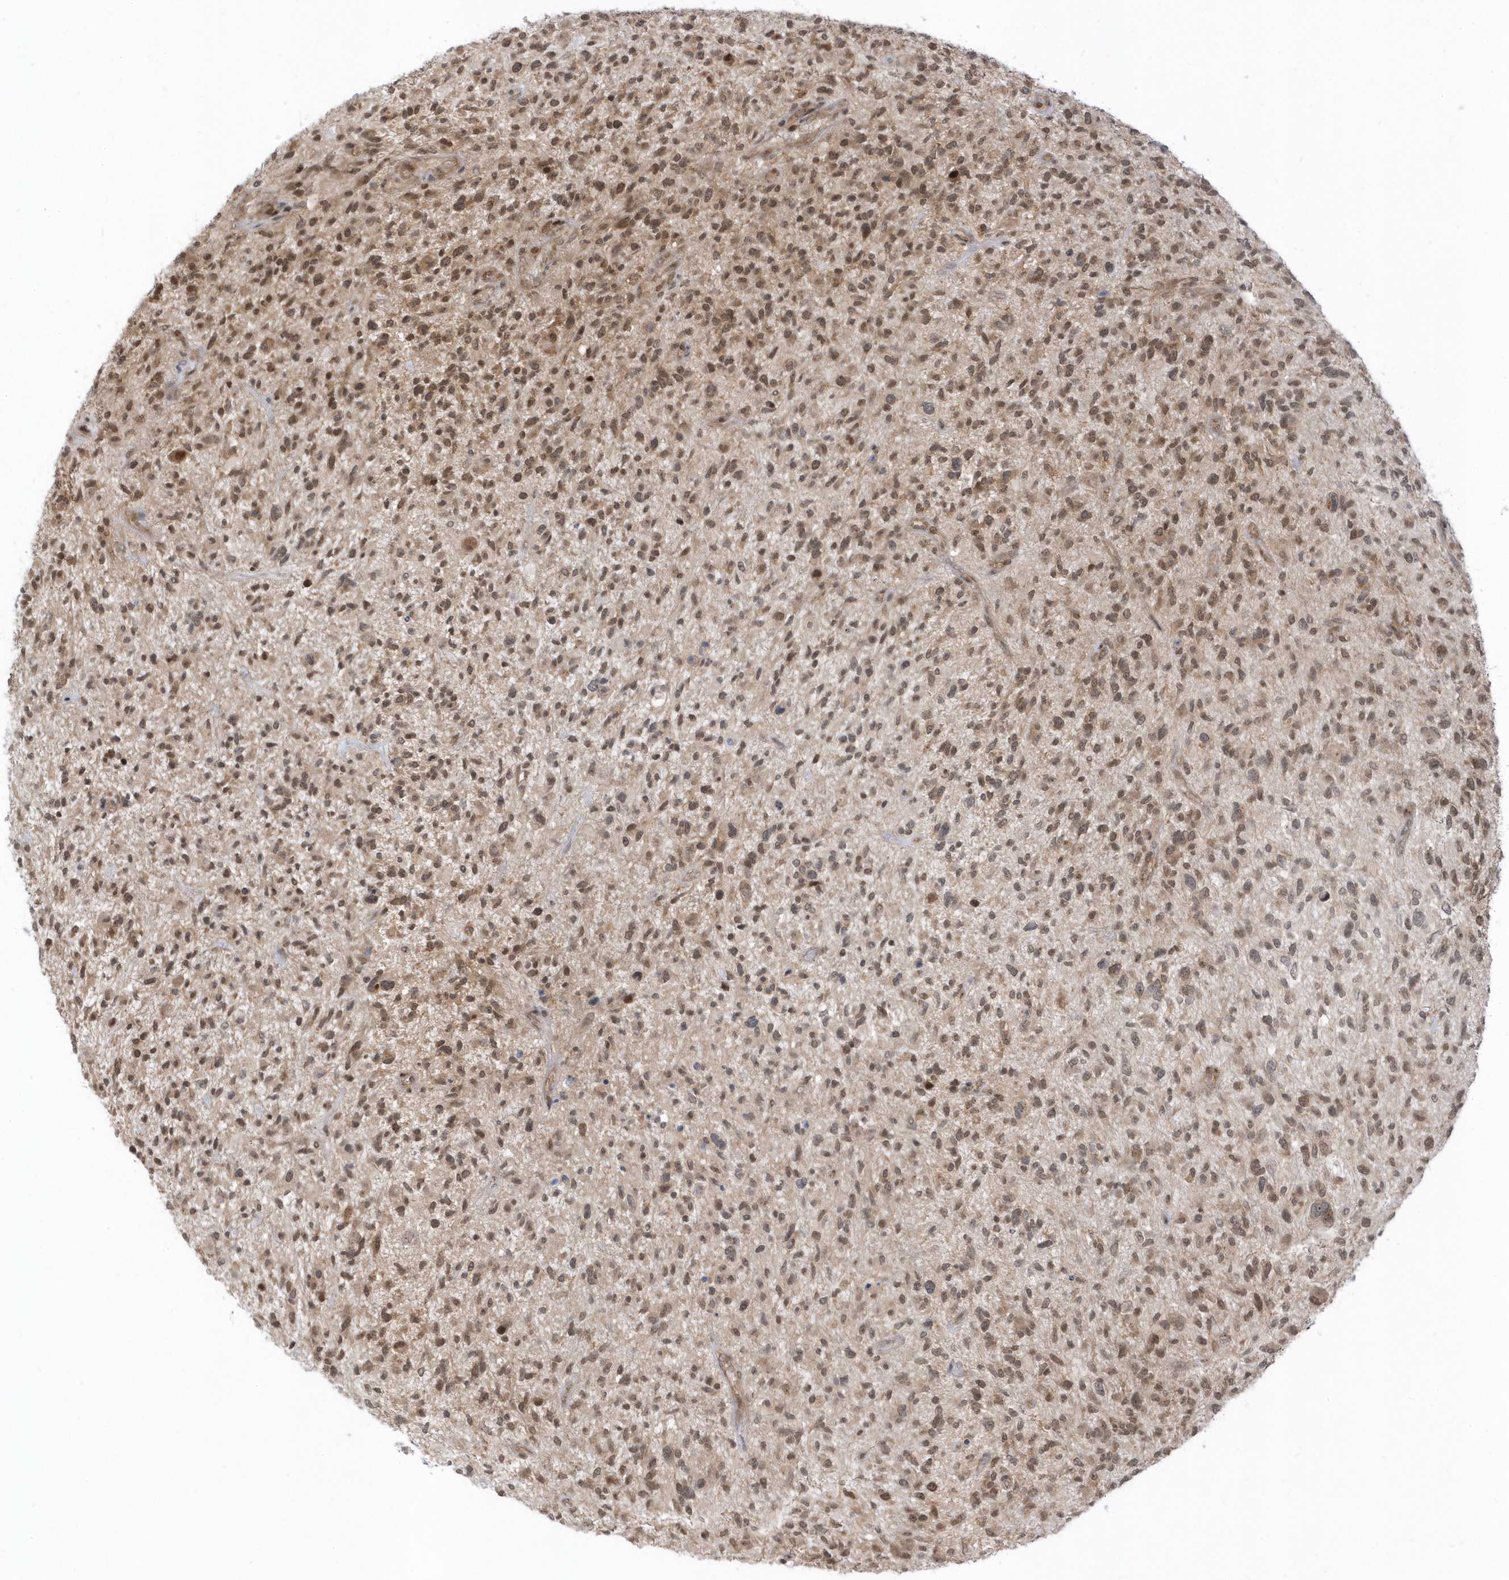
{"staining": {"intensity": "moderate", "quantity": ">75%", "location": "nuclear"}, "tissue": "glioma", "cell_type": "Tumor cells", "image_type": "cancer", "snomed": [{"axis": "morphology", "description": "Glioma, malignant, High grade"}, {"axis": "topography", "description": "Brain"}], "caption": "The histopathology image displays a brown stain indicating the presence of a protein in the nuclear of tumor cells in malignant glioma (high-grade).", "gene": "USP53", "patient": {"sex": "male", "age": 47}}